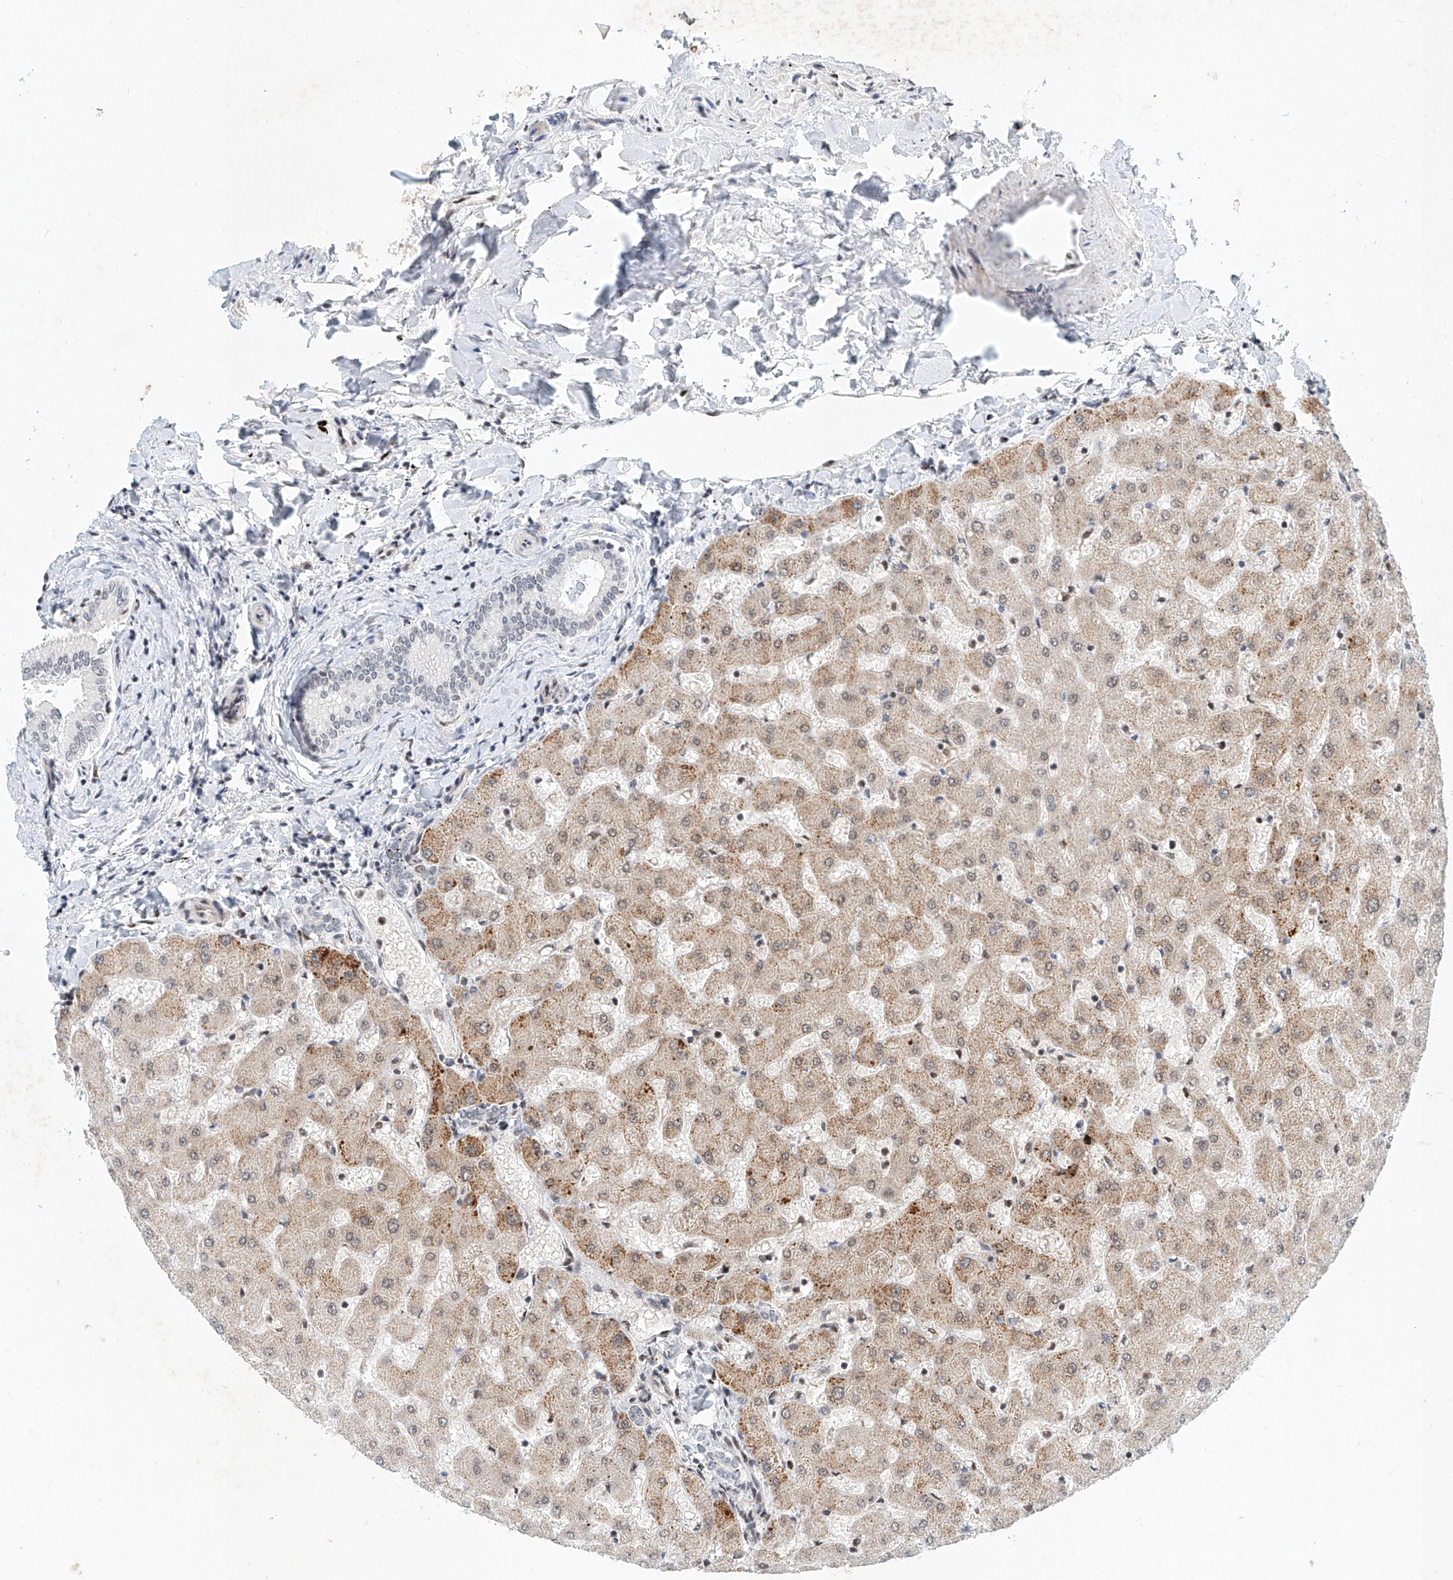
{"staining": {"intensity": "negative", "quantity": "none", "location": "none"}, "tissue": "liver", "cell_type": "Cholangiocytes", "image_type": "normal", "snomed": [{"axis": "morphology", "description": "Normal tissue, NOS"}, {"axis": "topography", "description": "Liver"}], "caption": "The photomicrograph shows no significant expression in cholangiocytes of liver.", "gene": "ZNF470", "patient": {"sex": "female", "age": 63}}